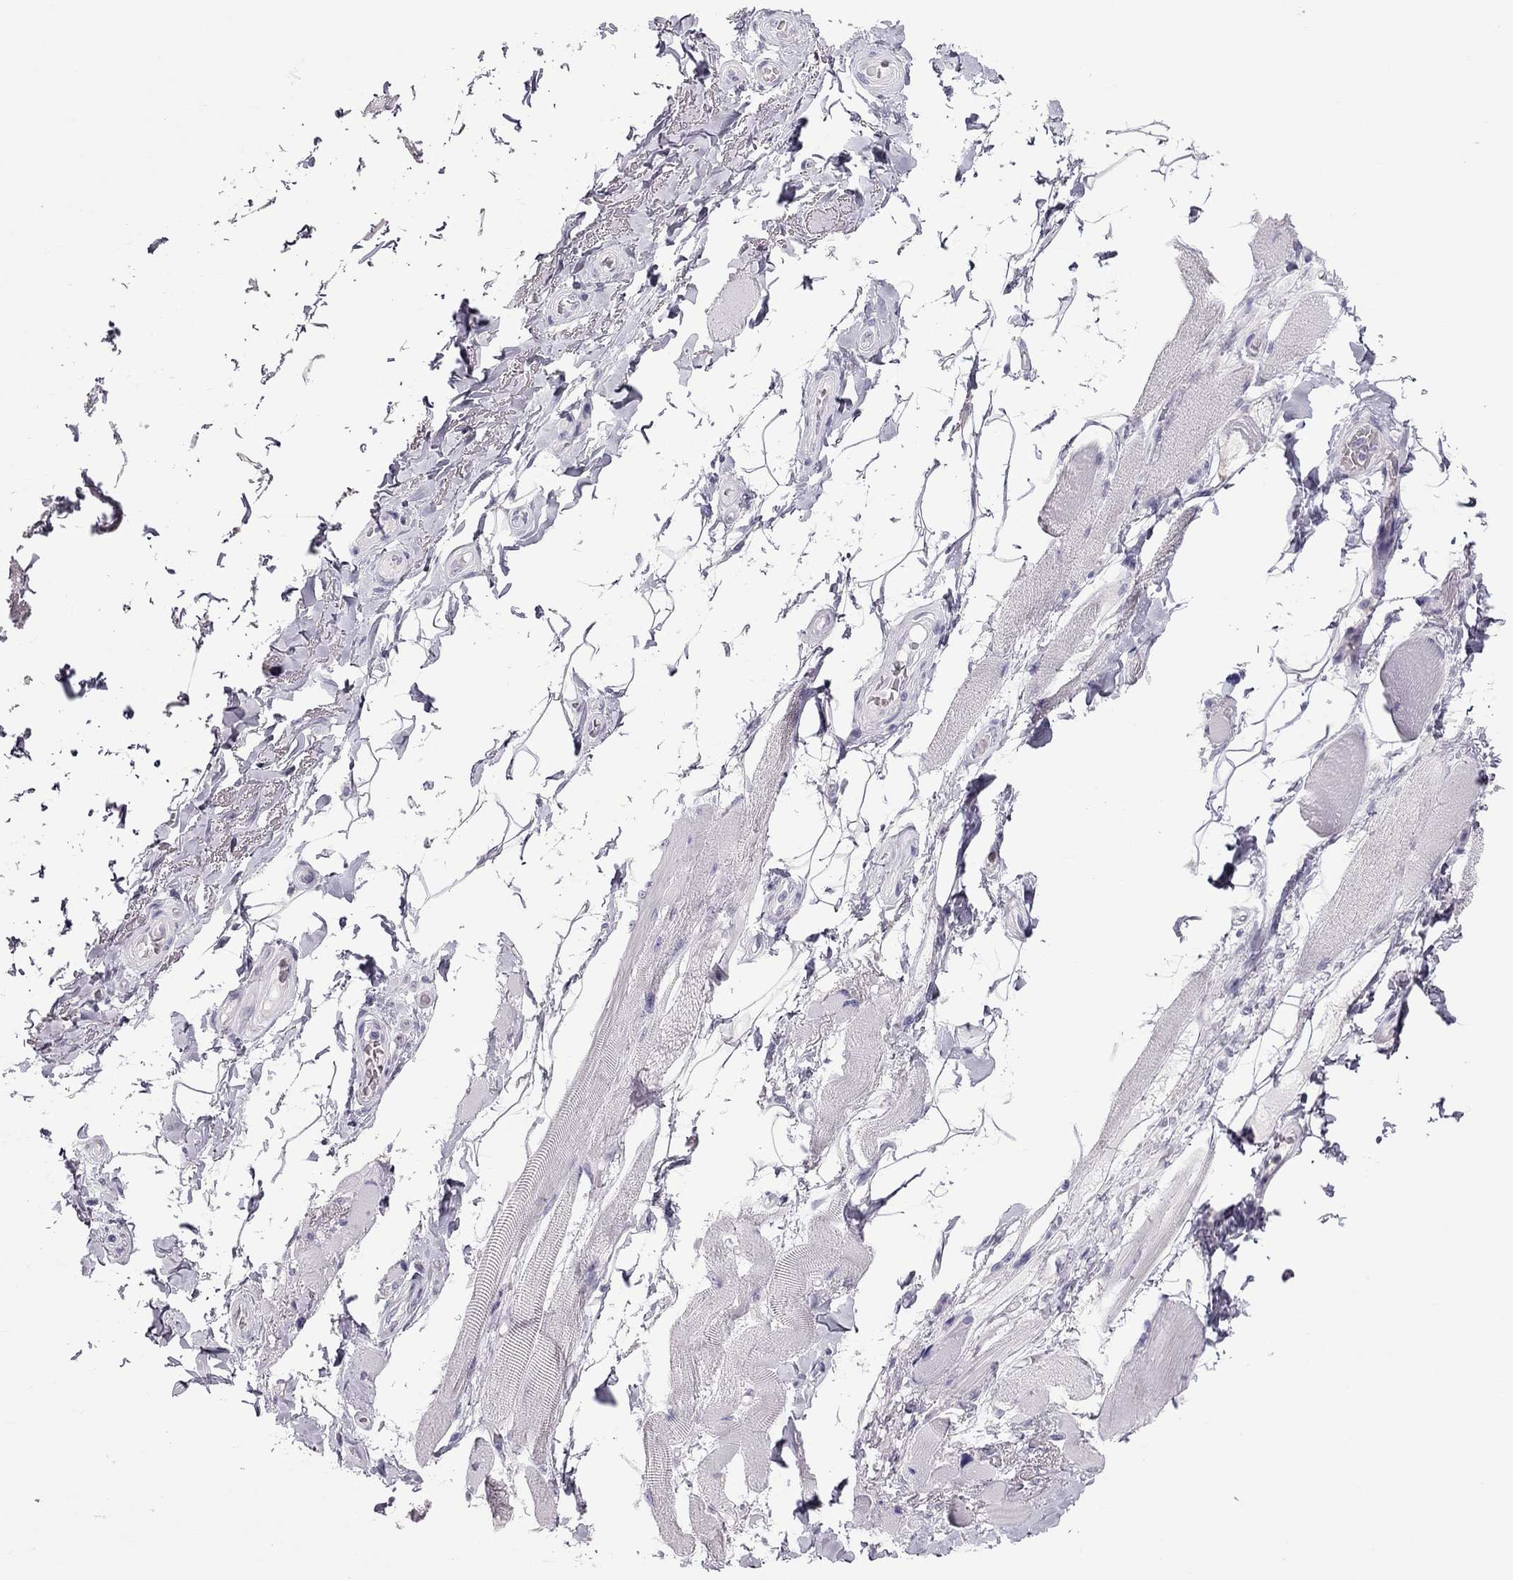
{"staining": {"intensity": "negative", "quantity": "none", "location": "none"}, "tissue": "adipose tissue", "cell_type": "Adipocytes", "image_type": "normal", "snomed": [{"axis": "morphology", "description": "Normal tissue, NOS"}, {"axis": "topography", "description": "Anal"}, {"axis": "topography", "description": "Peripheral nerve tissue"}], "caption": "IHC of benign adipose tissue shows no staining in adipocytes. Brightfield microscopy of IHC stained with DAB (brown) and hematoxylin (blue), captured at high magnification.", "gene": "TEX14", "patient": {"sex": "male", "age": 53}}